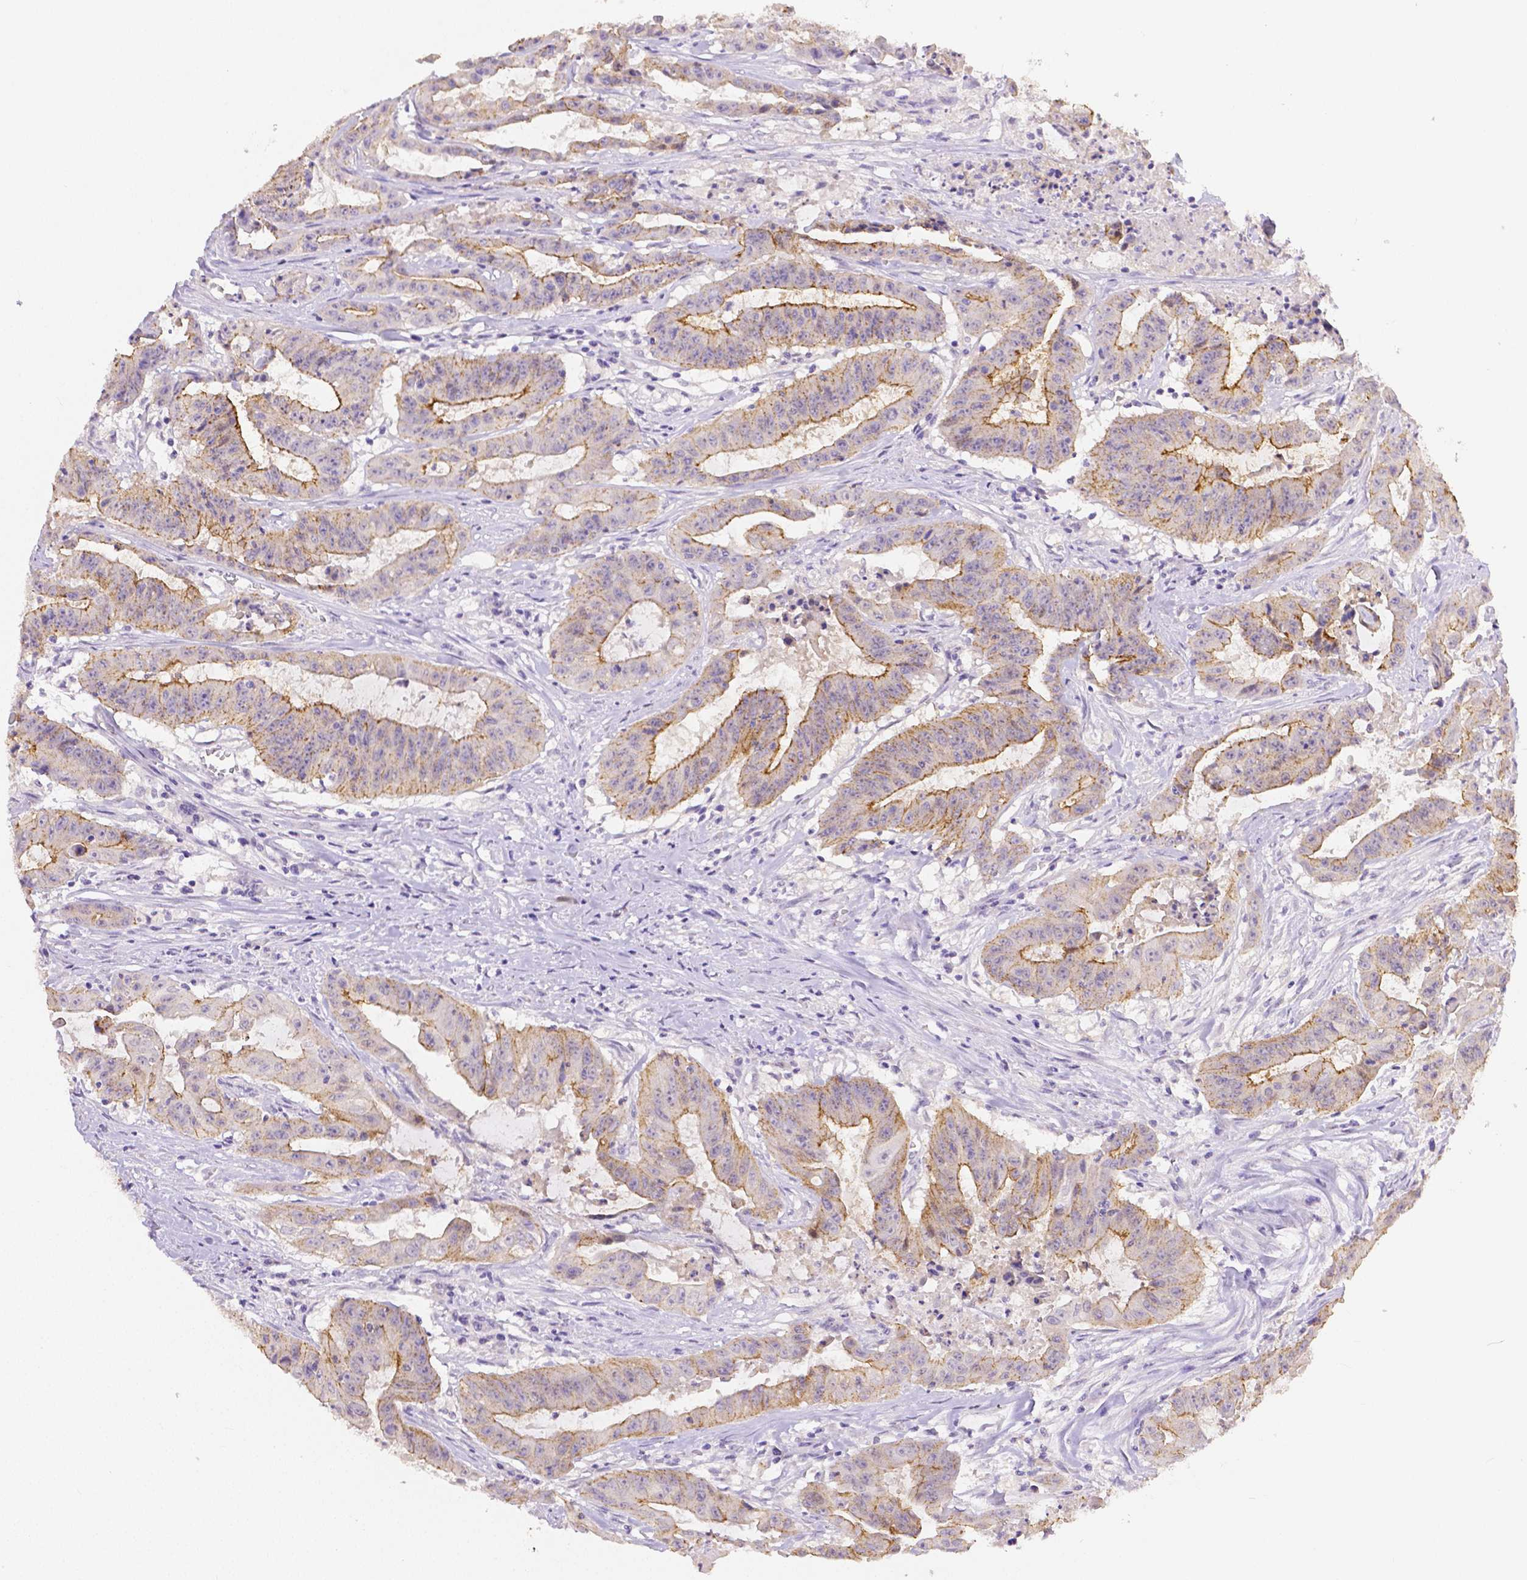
{"staining": {"intensity": "moderate", "quantity": "25%-75%", "location": "cytoplasmic/membranous"}, "tissue": "colorectal cancer", "cell_type": "Tumor cells", "image_type": "cancer", "snomed": [{"axis": "morphology", "description": "Adenocarcinoma, NOS"}, {"axis": "topography", "description": "Colon"}], "caption": "This histopathology image displays adenocarcinoma (colorectal) stained with immunohistochemistry to label a protein in brown. The cytoplasmic/membranous of tumor cells show moderate positivity for the protein. Nuclei are counter-stained blue.", "gene": "OCLN", "patient": {"sex": "male", "age": 33}}